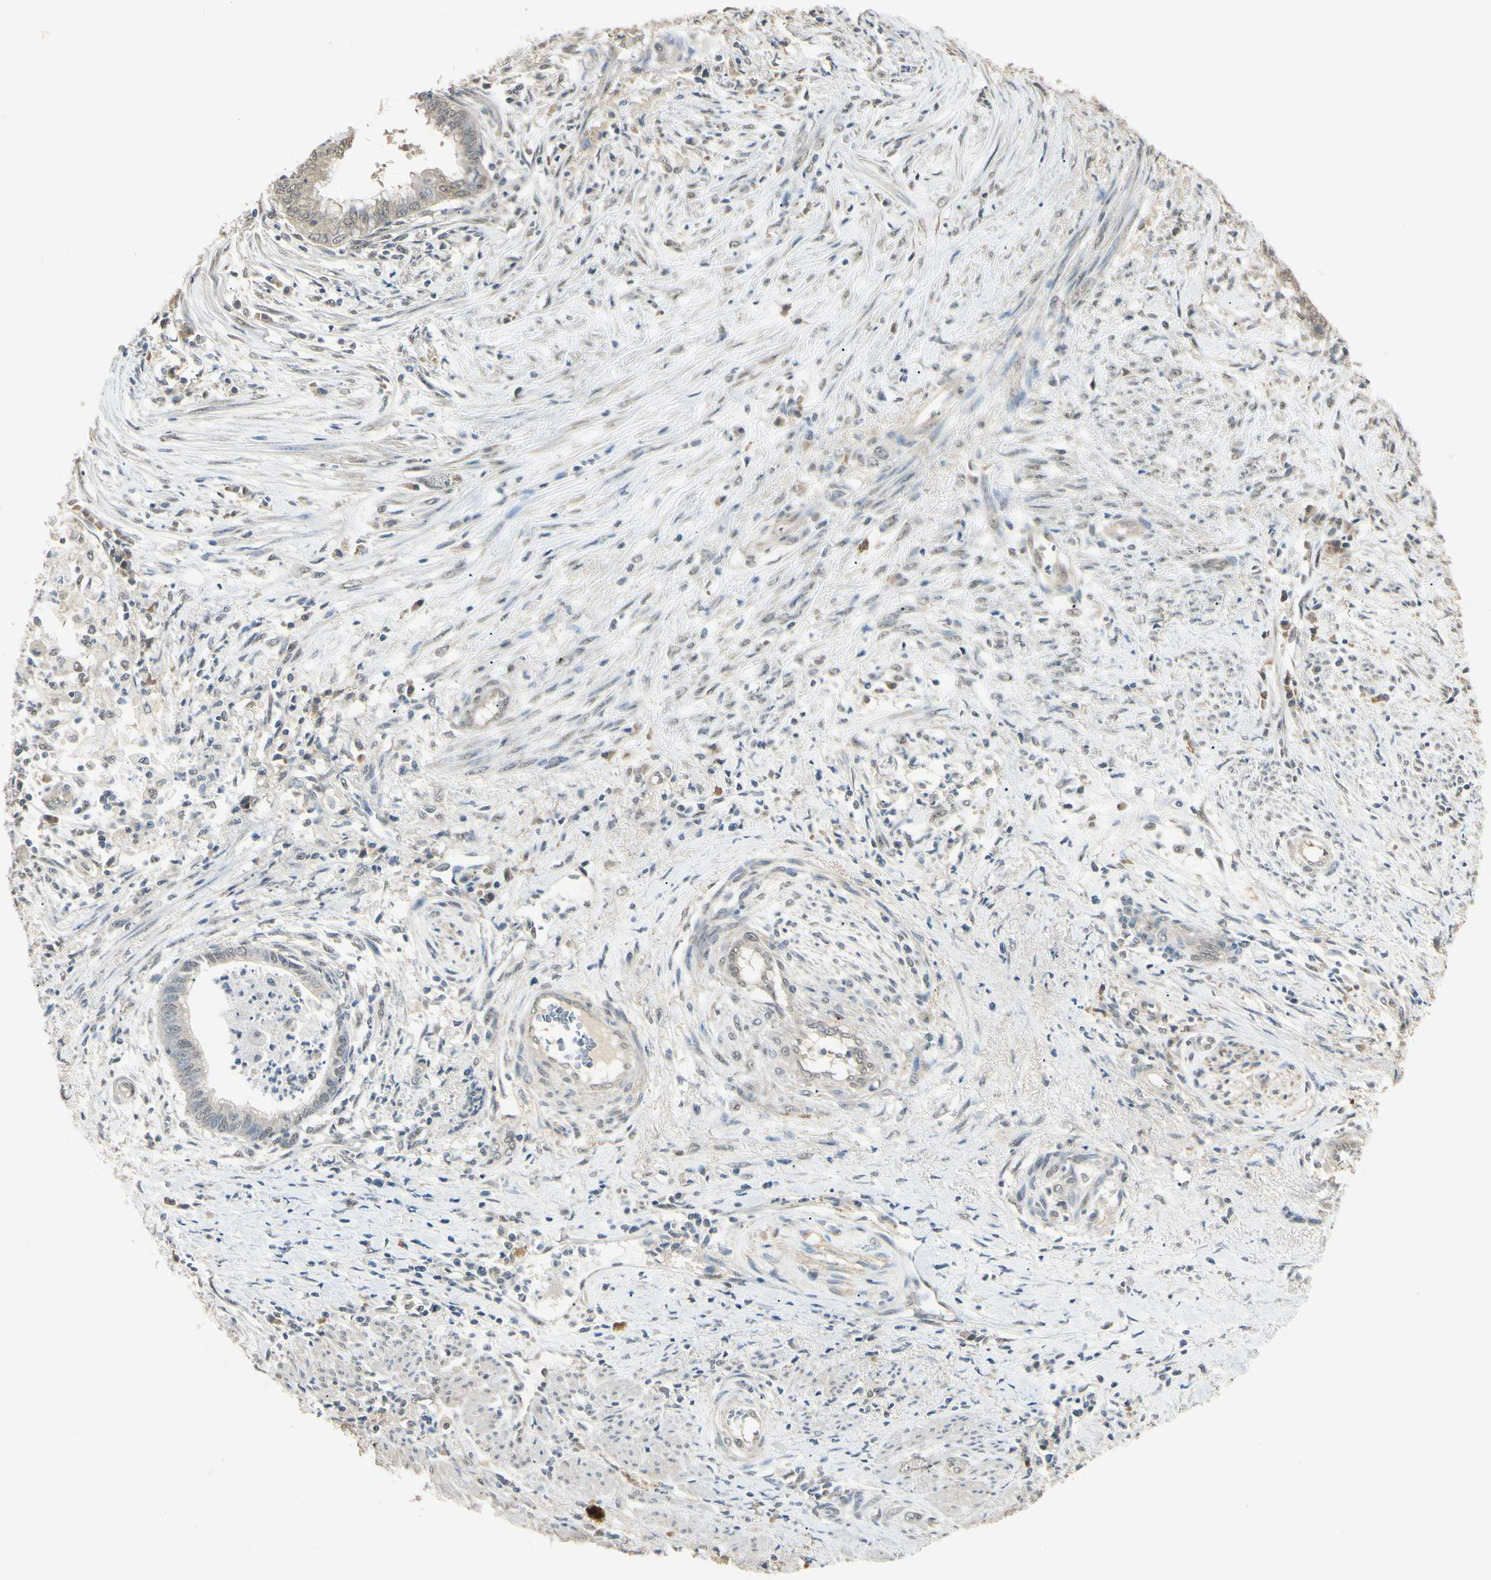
{"staining": {"intensity": "negative", "quantity": "none", "location": "none"}, "tissue": "endometrial cancer", "cell_type": "Tumor cells", "image_type": "cancer", "snomed": [{"axis": "morphology", "description": "Necrosis, NOS"}, {"axis": "morphology", "description": "Adenocarcinoma, NOS"}, {"axis": "topography", "description": "Endometrium"}], "caption": "DAB (3,3'-diaminobenzidine) immunohistochemical staining of human endometrial cancer (adenocarcinoma) reveals no significant positivity in tumor cells.", "gene": "SGCA", "patient": {"sex": "female", "age": 79}}